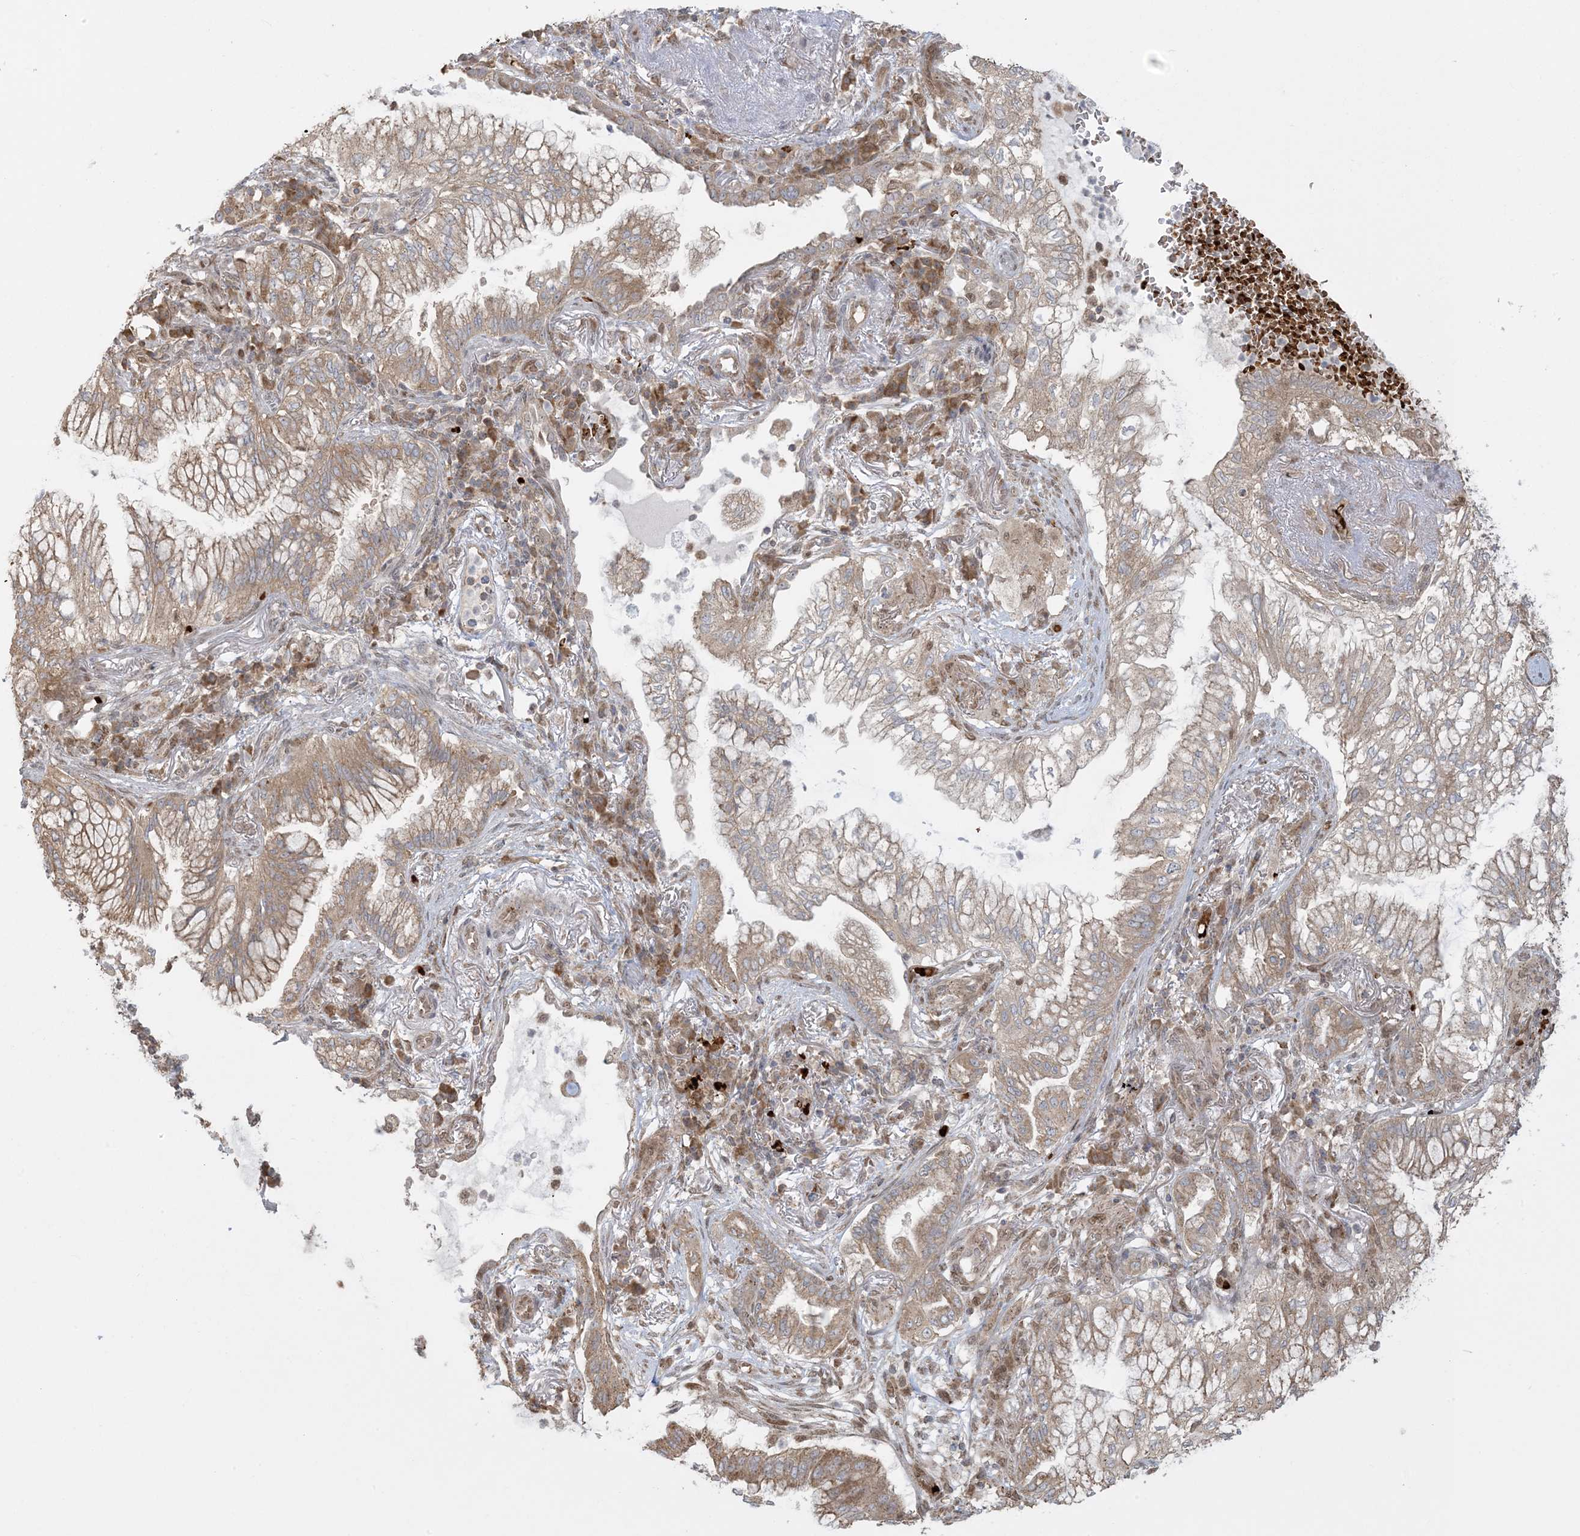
{"staining": {"intensity": "weak", "quantity": ">75%", "location": "cytoplasmic/membranous"}, "tissue": "lung cancer", "cell_type": "Tumor cells", "image_type": "cancer", "snomed": [{"axis": "morphology", "description": "Adenocarcinoma, NOS"}, {"axis": "topography", "description": "Lung"}], "caption": "The immunohistochemical stain highlights weak cytoplasmic/membranous staining in tumor cells of adenocarcinoma (lung) tissue.", "gene": "ABCF3", "patient": {"sex": "female", "age": 70}}